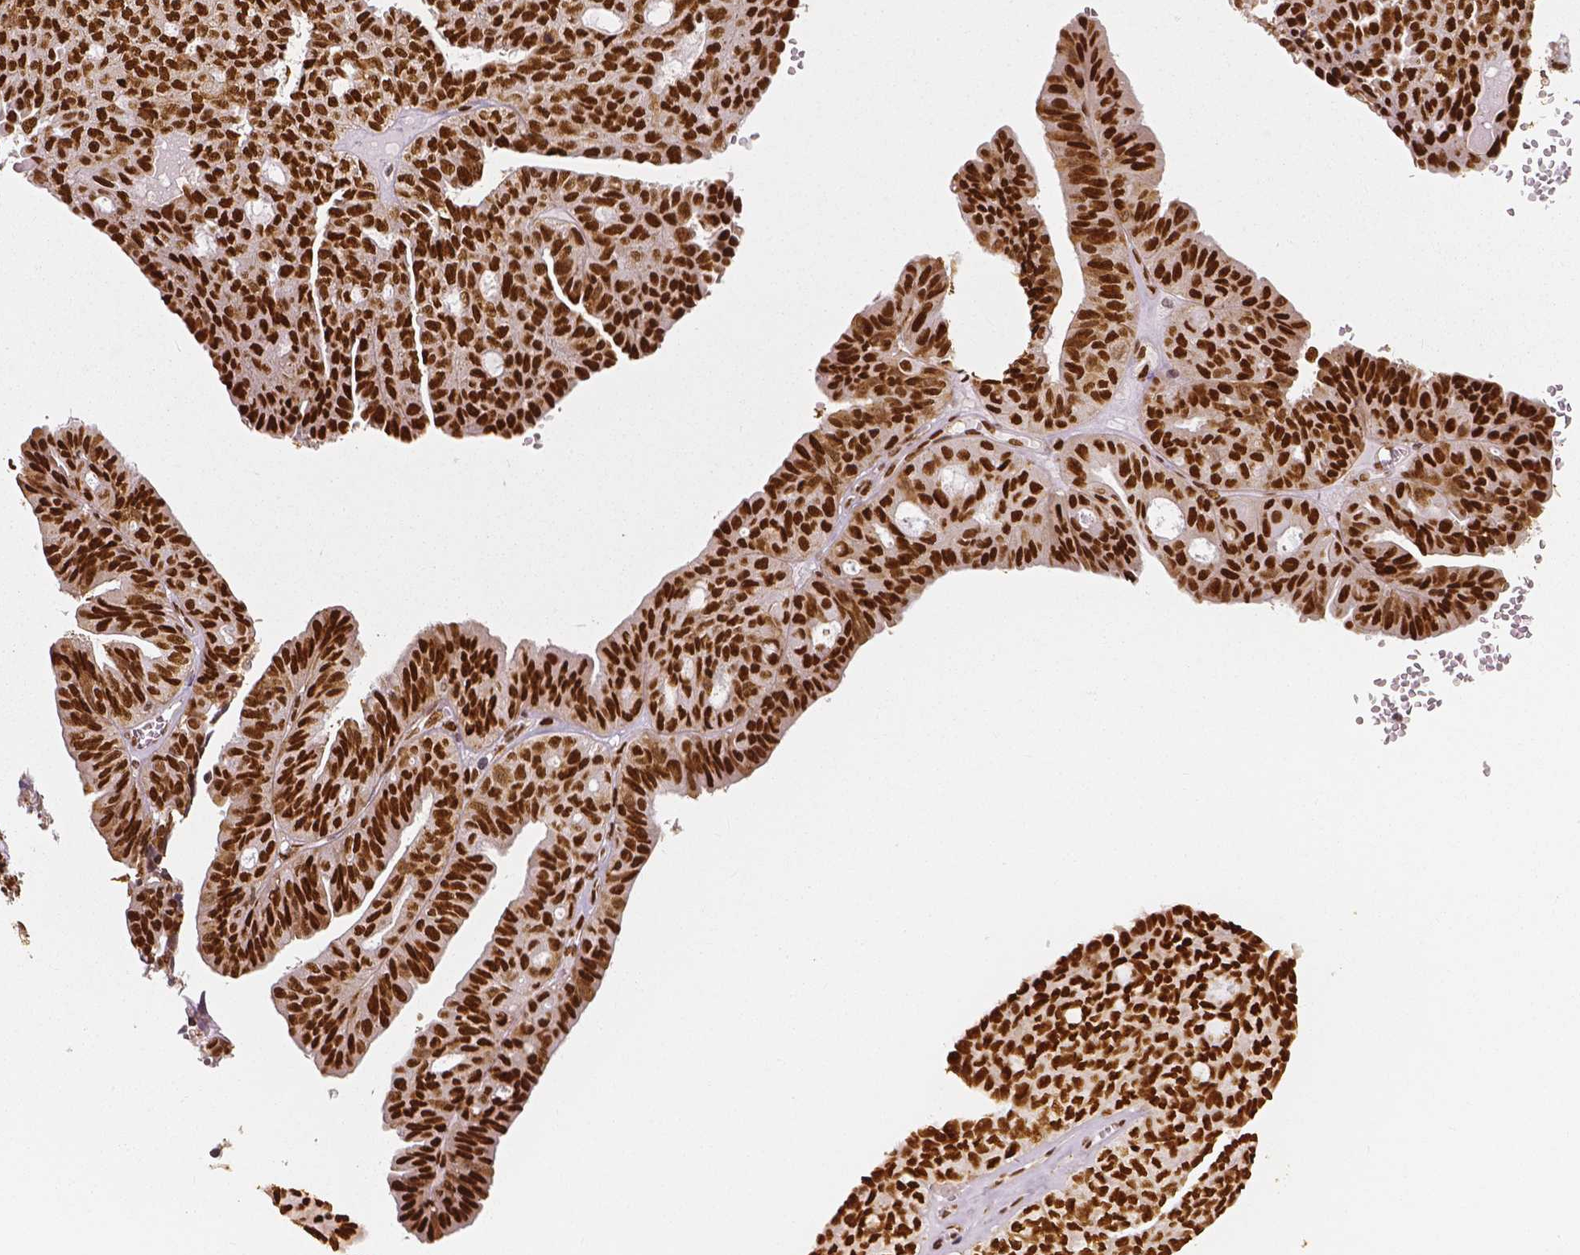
{"staining": {"intensity": "strong", "quantity": ">75%", "location": "nuclear"}, "tissue": "ovarian cancer", "cell_type": "Tumor cells", "image_type": "cancer", "snomed": [{"axis": "morphology", "description": "Cystadenocarcinoma, serous, NOS"}, {"axis": "topography", "description": "Ovary"}], "caption": "Strong nuclear staining for a protein is appreciated in approximately >75% of tumor cells of serous cystadenocarcinoma (ovarian) using immunohistochemistry (IHC).", "gene": "NUCKS1", "patient": {"sex": "female", "age": 71}}